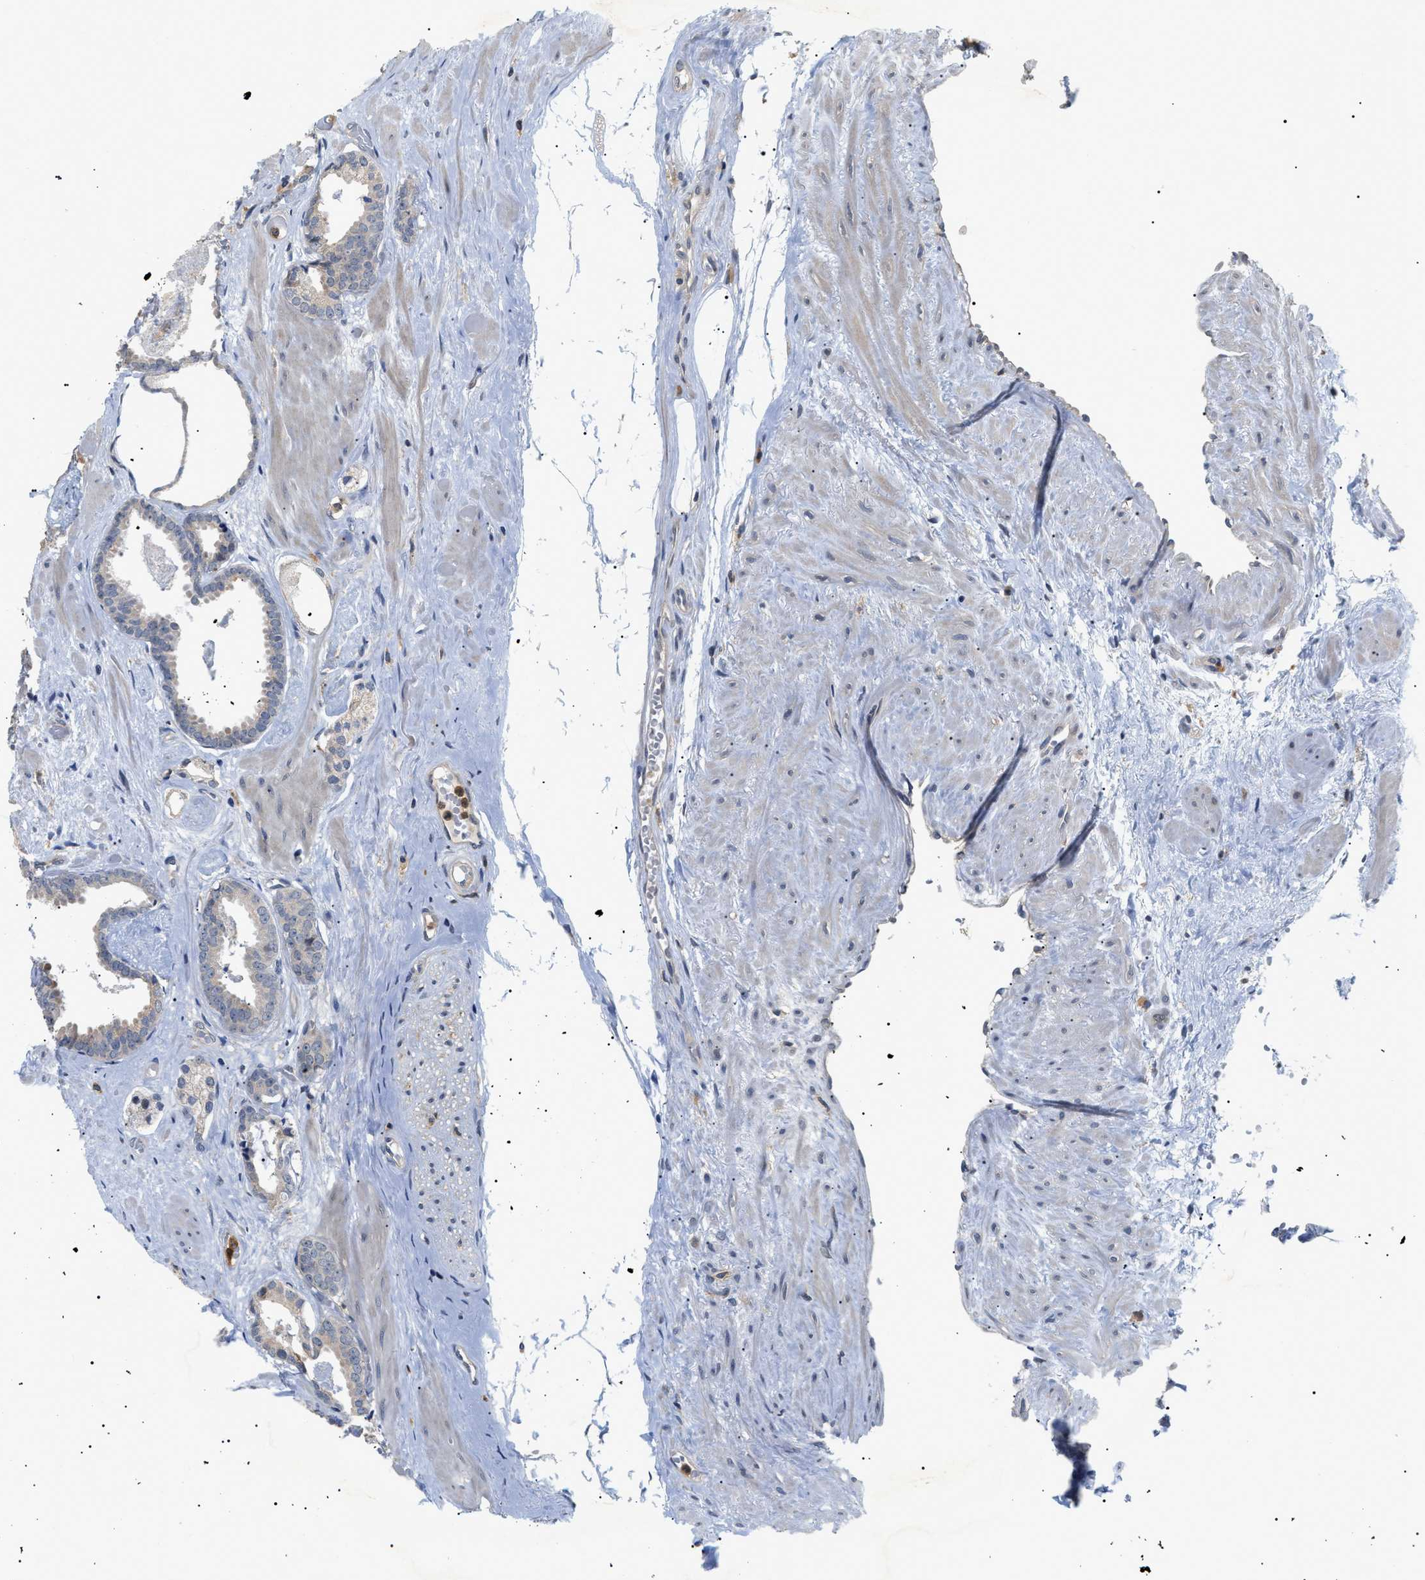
{"staining": {"intensity": "weak", "quantity": "<25%", "location": "cytoplasmic/membranous"}, "tissue": "prostate cancer", "cell_type": "Tumor cells", "image_type": "cancer", "snomed": [{"axis": "morphology", "description": "Adenocarcinoma, Low grade"}, {"axis": "topography", "description": "Prostate"}], "caption": "This is an IHC micrograph of prostate low-grade adenocarcinoma. There is no staining in tumor cells.", "gene": "CD300A", "patient": {"sex": "male", "age": 53}}